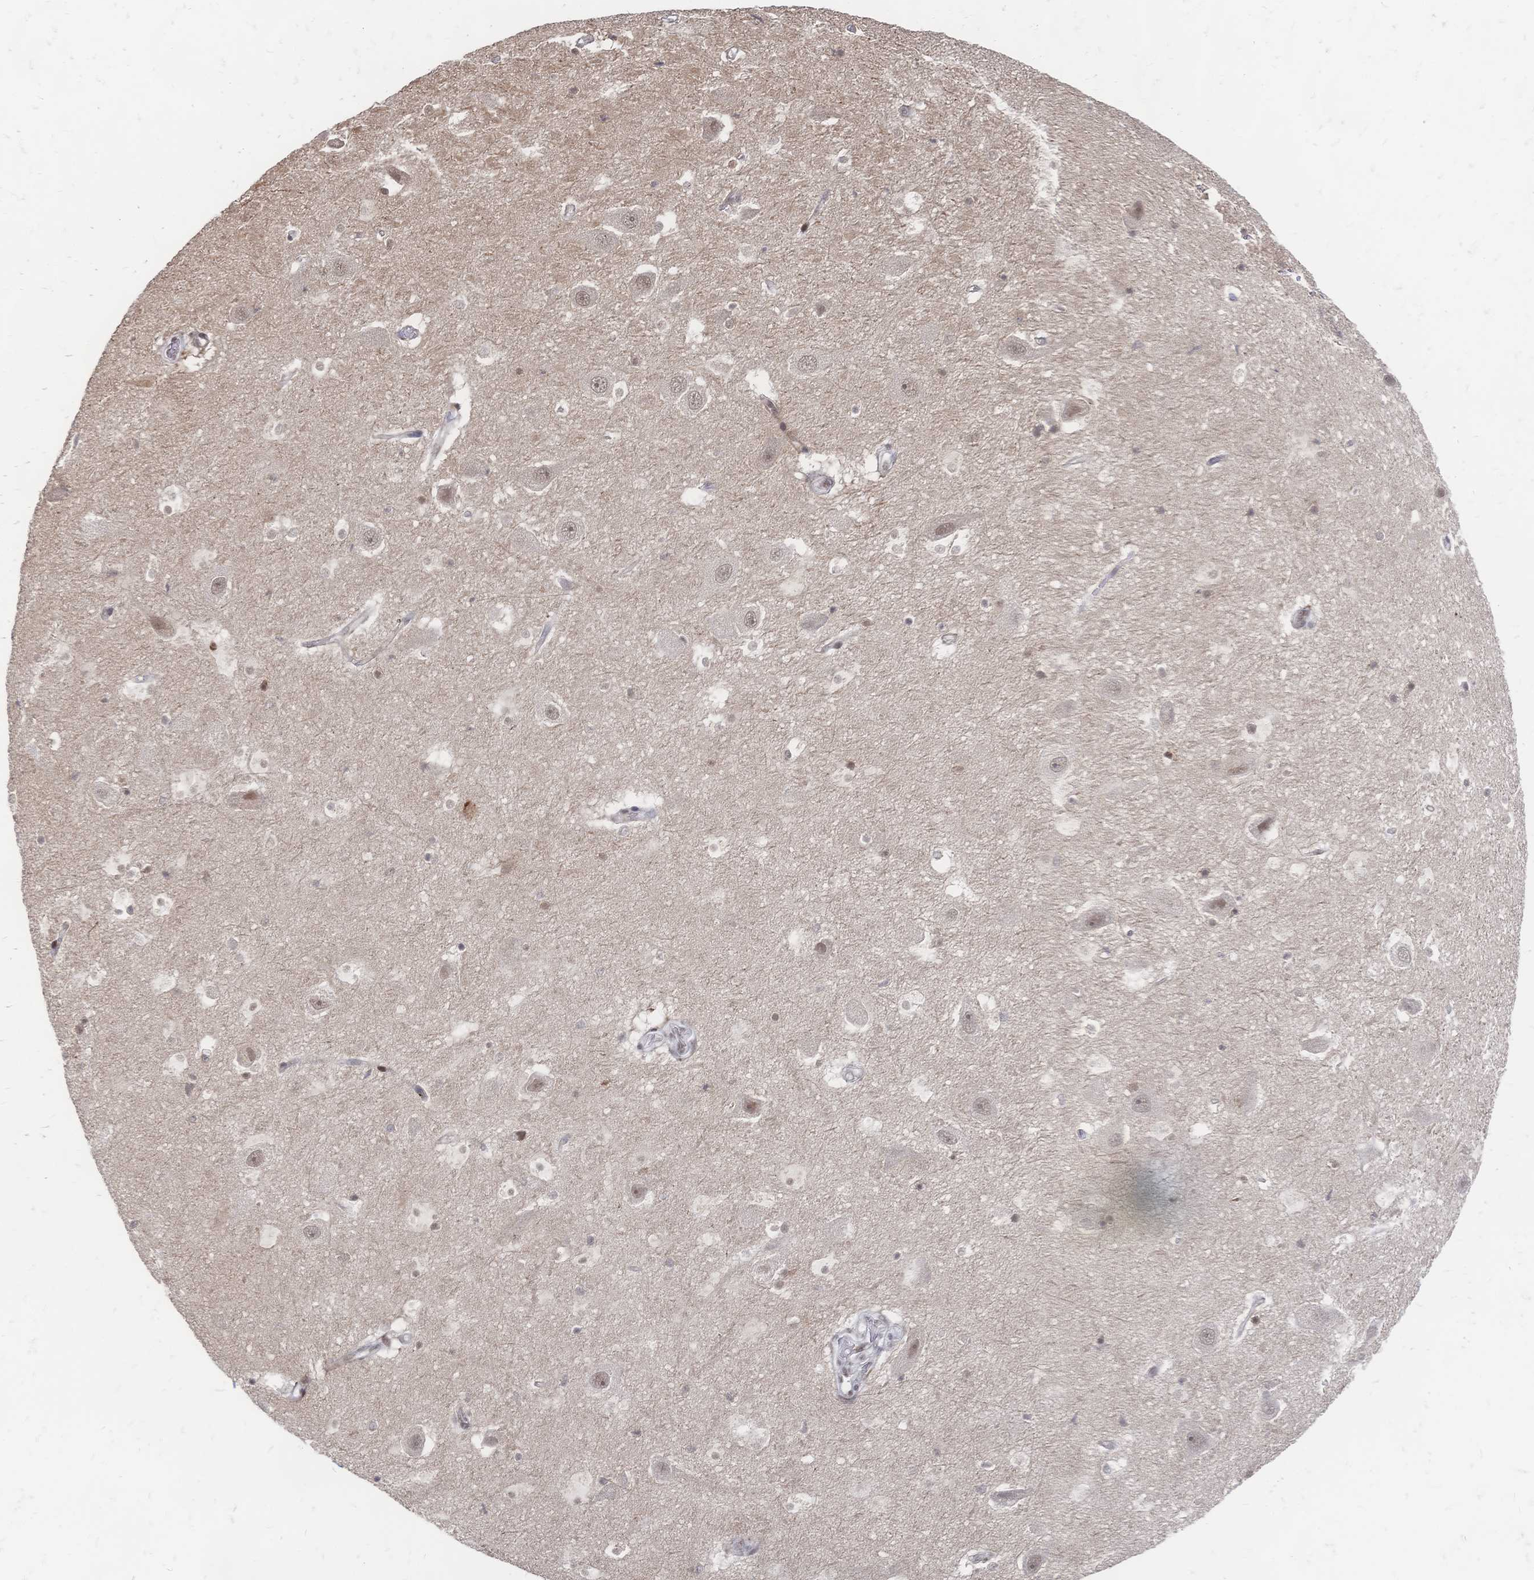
{"staining": {"intensity": "moderate", "quantity": "<25%", "location": "nuclear"}, "tissue": "hippocampus", "cell_type": "Glial cells", "image_type": "normal", "snomed": [{"axis": "morphology", "description": "Normal tissue, NOS"}, {"axis": "topography", "description": "Hippocampus"}], "caption": "Hippocampus stained with a brown dye demonstrates moderate nuclear positive positivity in approximately <25% of glial cells.", "gene": "NELFA", "patient": {"sex": "male", "age": 26}}